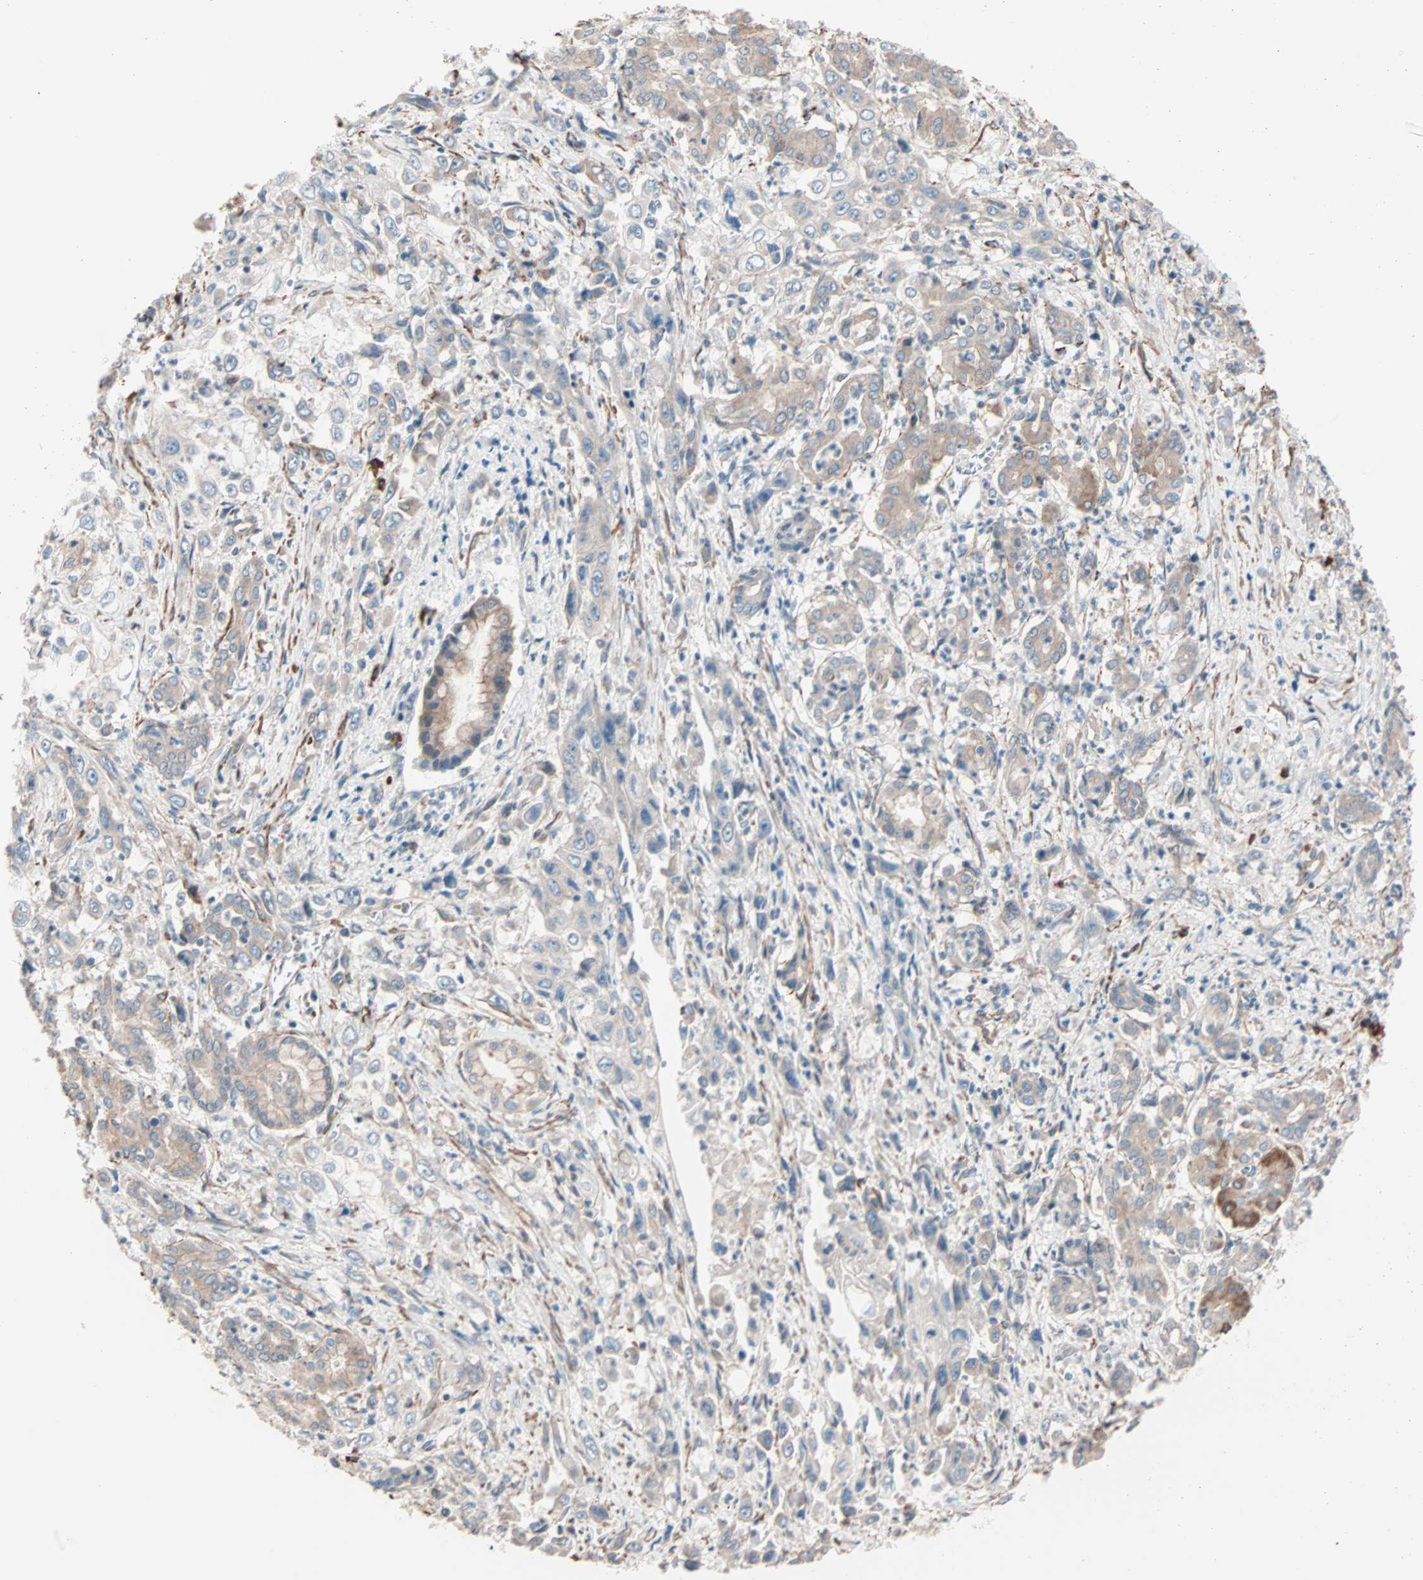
{"staining": {"intensity": "weak", "quantity": ">75%", "location": "cytoplasmic/membranous"}, "tissue": "pancreatic cancer", "cell_type": "Tumor cells", "image_type": "cancer", "snomed": [{"axis": "morphology", "description": "Adenocarcinoma, NOS"}, {"axis": "topography", "description": "Pancreas"}], "caption": "Immunohistochemical staining of human pancreatic cancer displays low levels of weak cytoplasmic/membranous protein expression in approximately >75% of tumor cells.", "gene": "ALG5", "patient": {"sex": "male", "age": 70}}